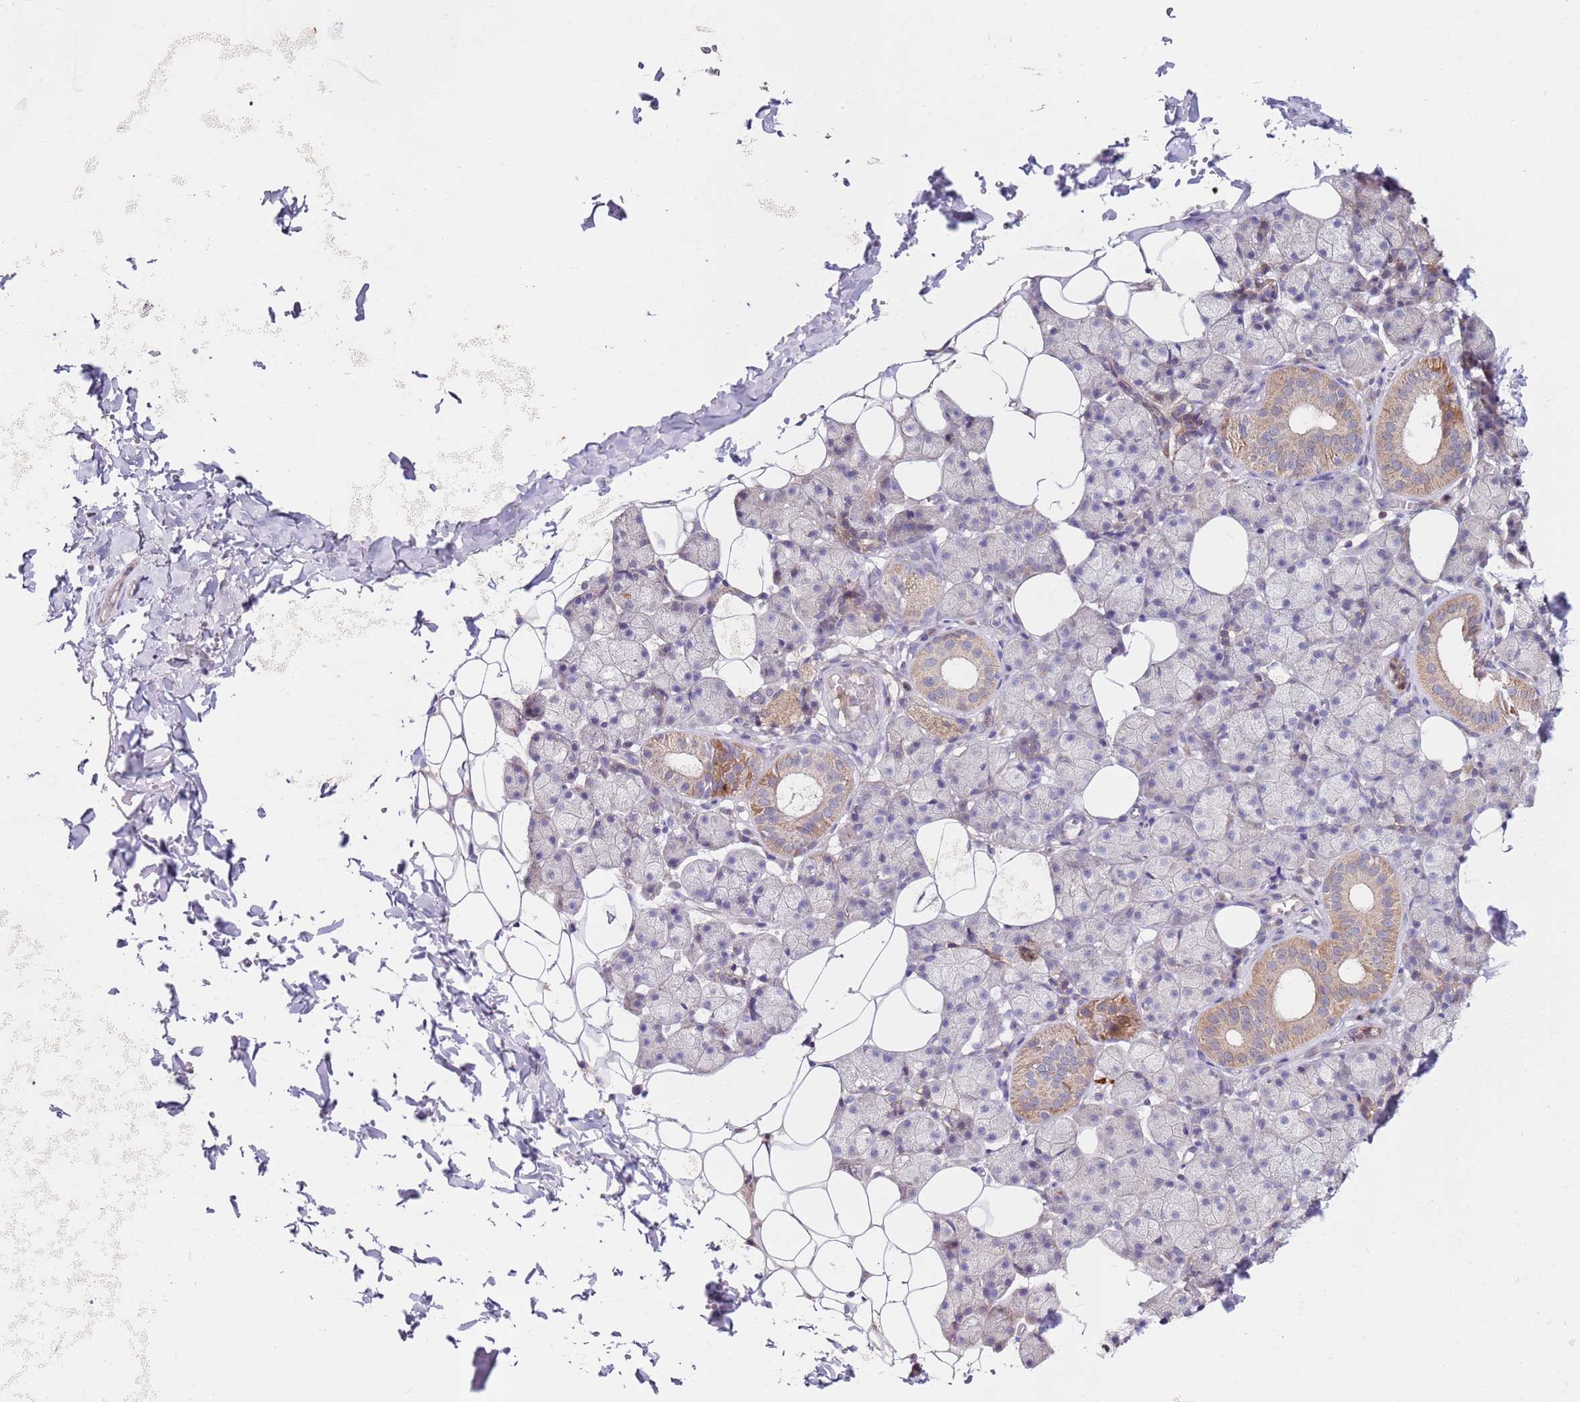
{"staining": {"intensity": "moderate", "quantity": "<25%", "location": "cytoplasmic/membranous"}, "tissue": "salivary gland", "cell_type": "Glandular cells", "image_type": "normal", "snomed": [{"axis": "morphology", "description": "Normal tissue, NOS"}, {"axis": "topography", "description": "Salivary gland"}], "caption": "Protein expression by IHC displays moderate cytoplasmic/membranous positivity in approximately <25% of glandular cells in normal salivary gland. Using DAB (brown) and hematoxylin (blue) stains, captured at high magnification using brightfield microscopy.", "gene": "CNOT9", "patient": {"sex": "female", "age": 33}}